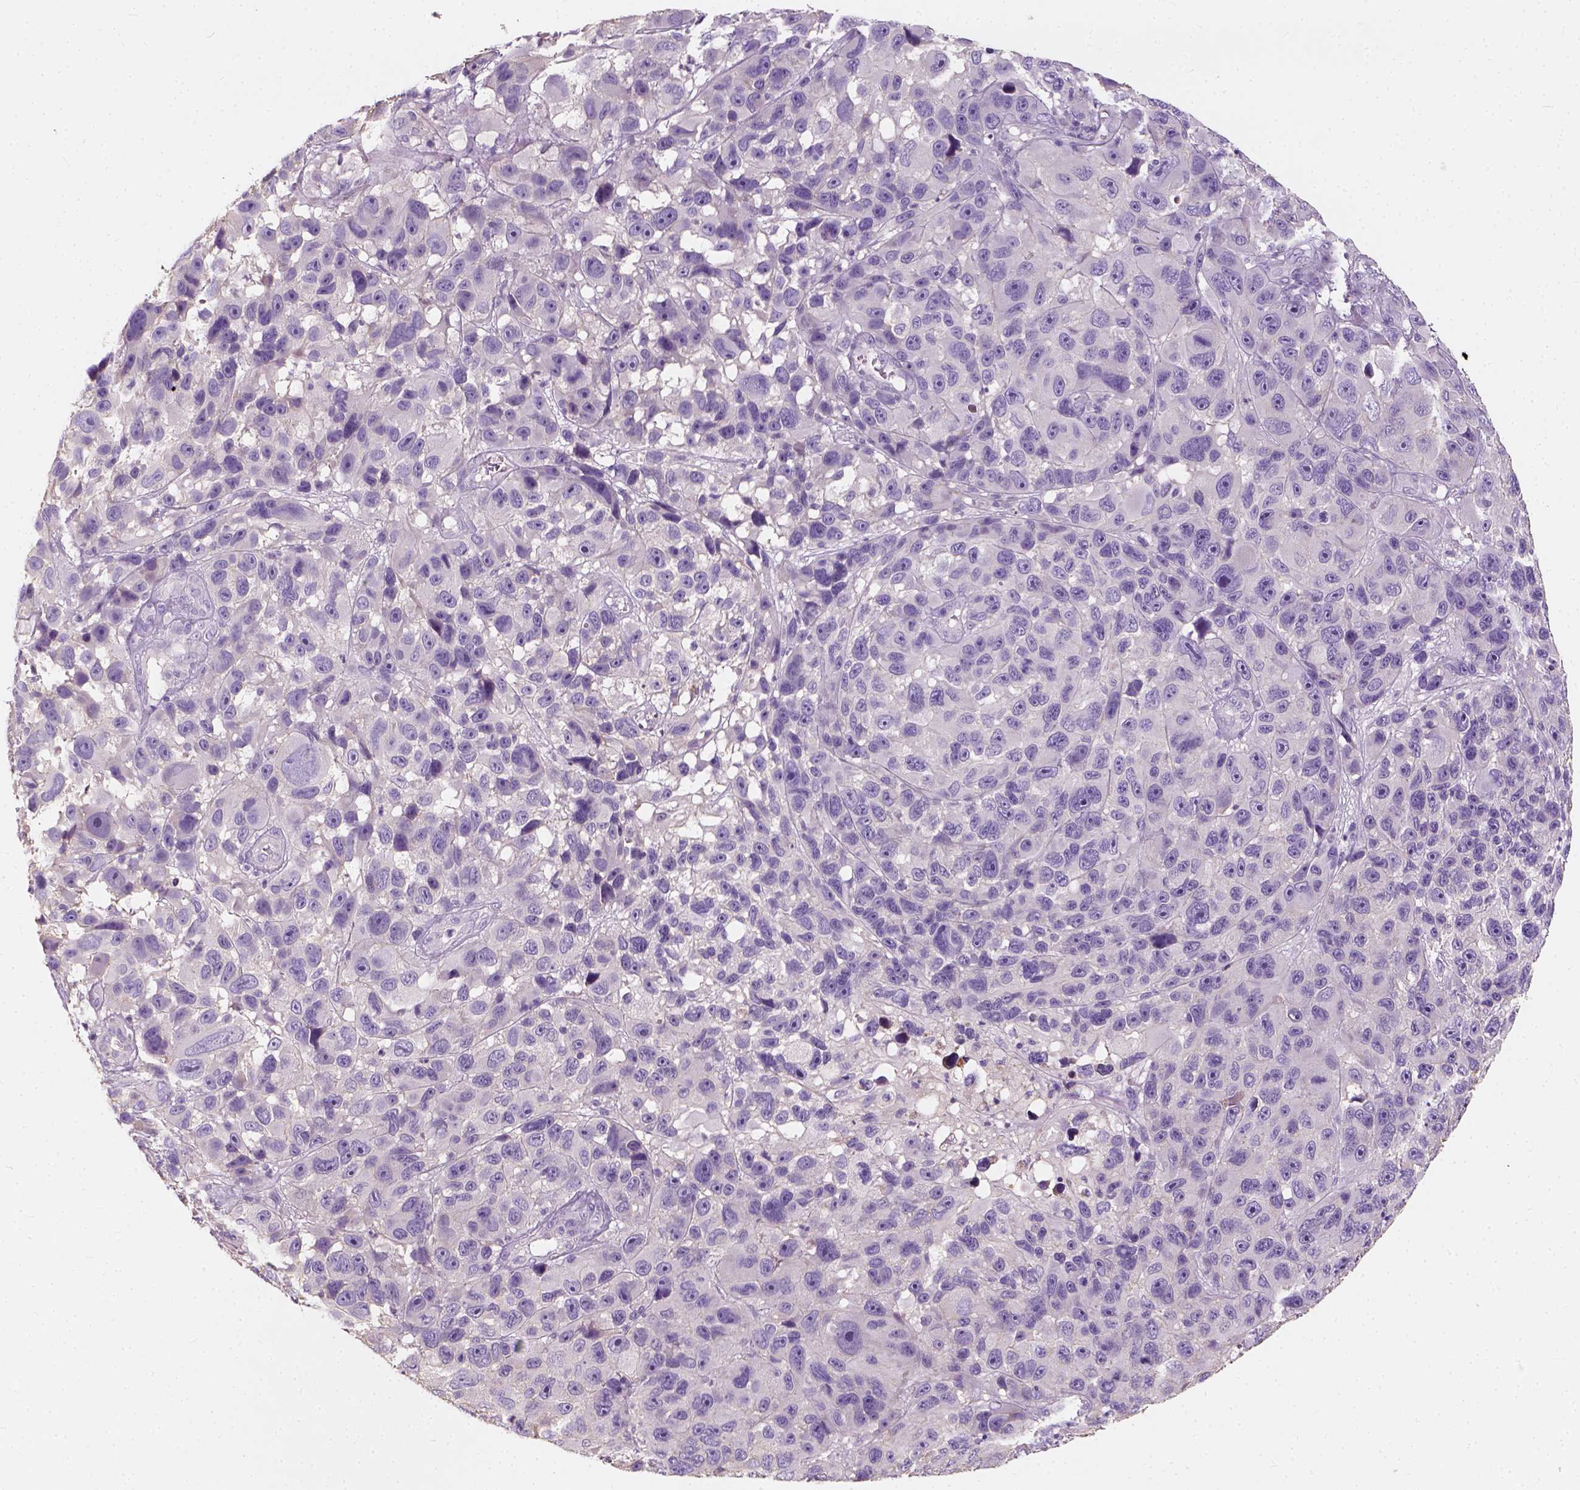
{"staining": {"intensity": "negative", "quantity": "none", "location": "none"}, "tissue": "melanoma", "cell_type": "Tumor cells", "image_type": "cancer", "snomed": [{"axis": "morphology", "description": "Malignant melanoma, NOS"}, {"axis": "topography", "description": "Skin"}], "caption": "DAB immunohistochemical staining of human malignant melanoma shows no significant expression in tumor cells.", "gene": "DHCR24", "patient": {"sex": "male", "age": 53}}